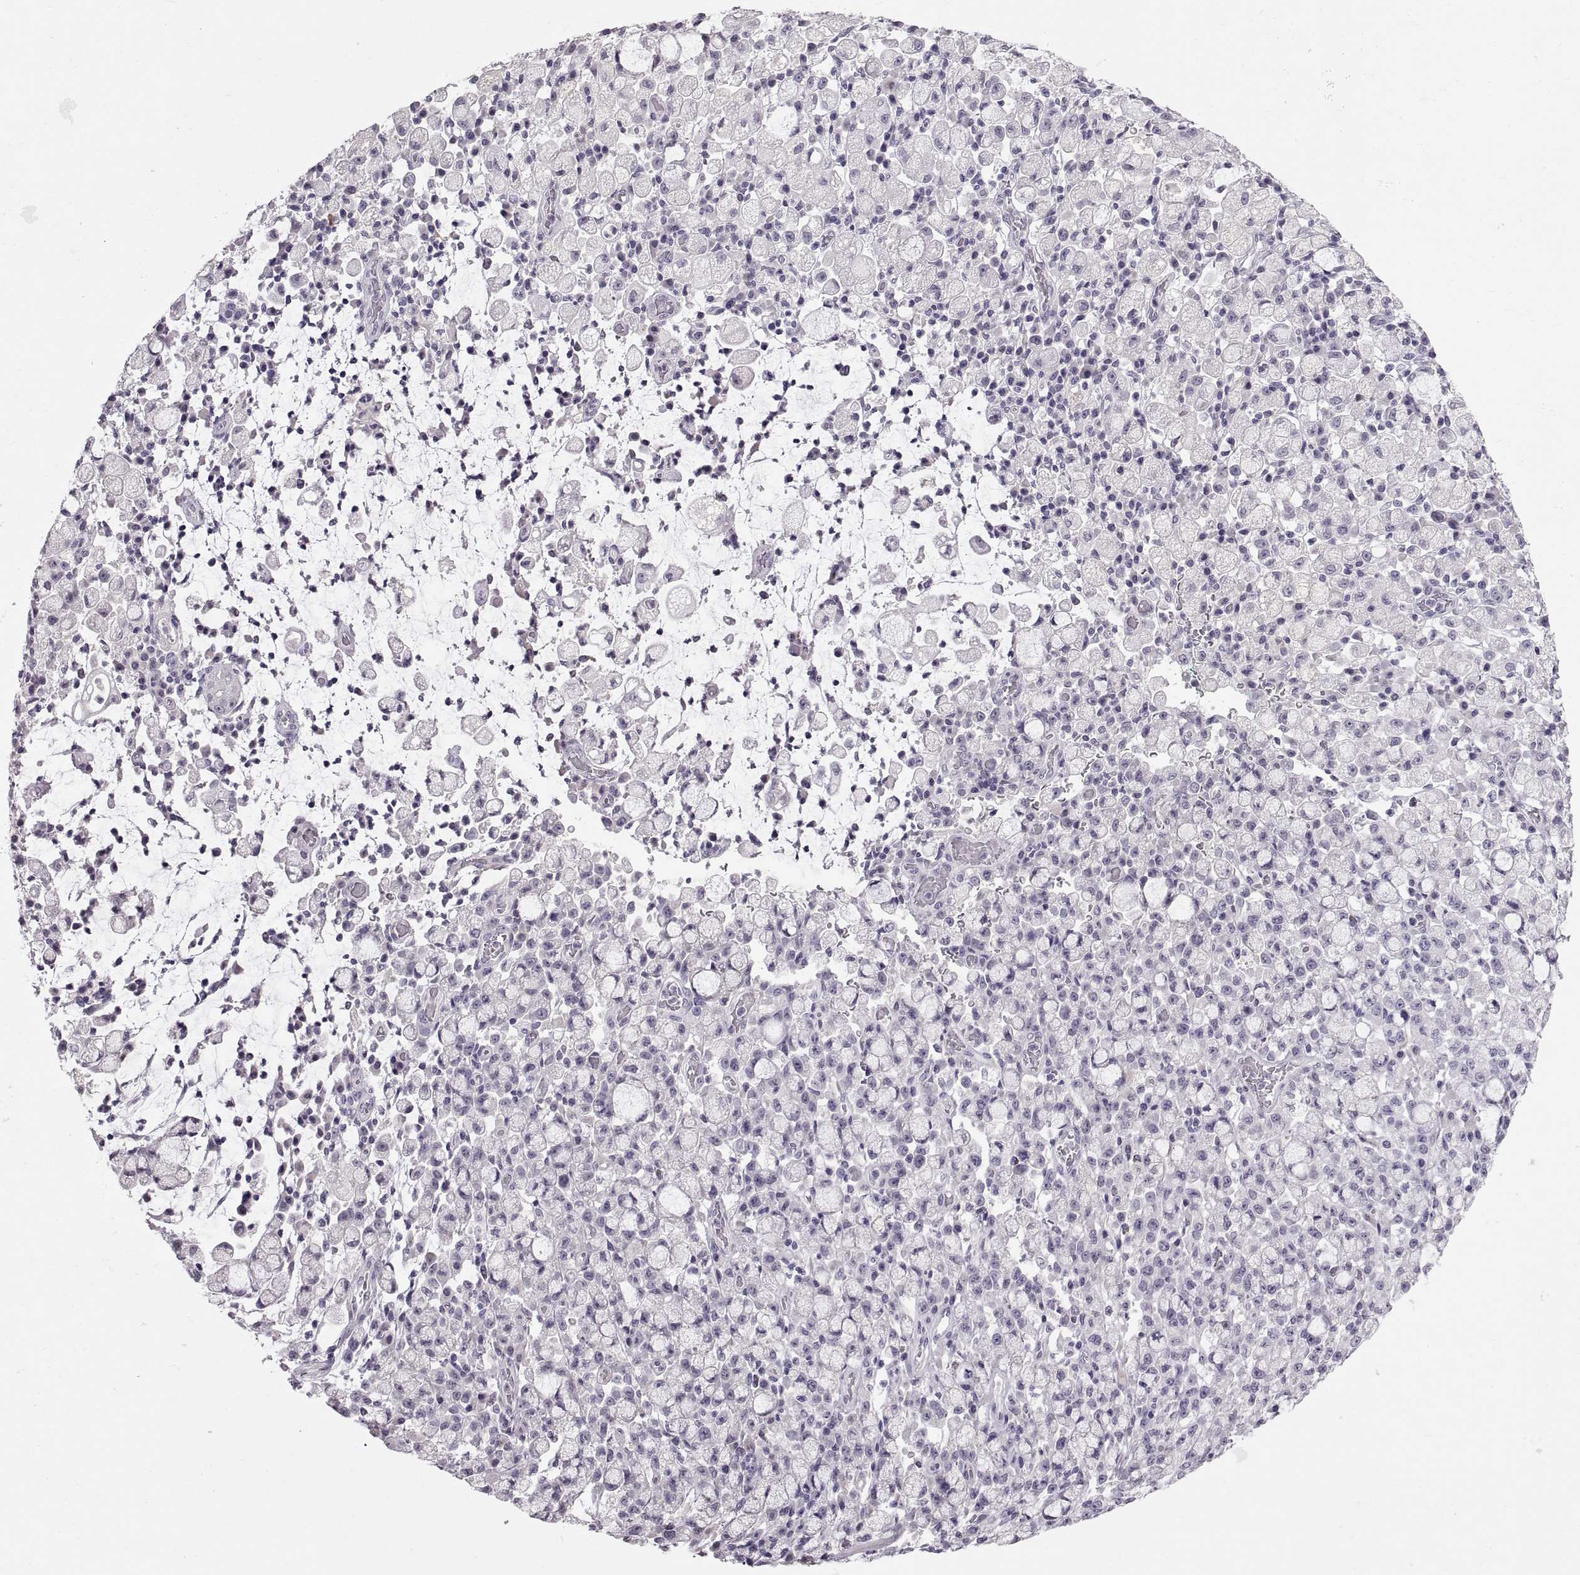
{"staining": {"intensity": "negative", "quantity": "none", "location": "none"}, "tissue": "stomach cancer", "cell_type": "Tumor cells", "image_type": "cancer", "snomed": [{"axis": "morphology", "description": "Adenocarcinoma, NOS"}, {"axis": "topography", "description": "Stomach"}], "caption": "Photomicrograph shows no significant protein staining in tumor cells of stomach cancer (adenocarcinoma).", "gene": "SPACDR", "patient": {"sex": "male", "age": 58}}